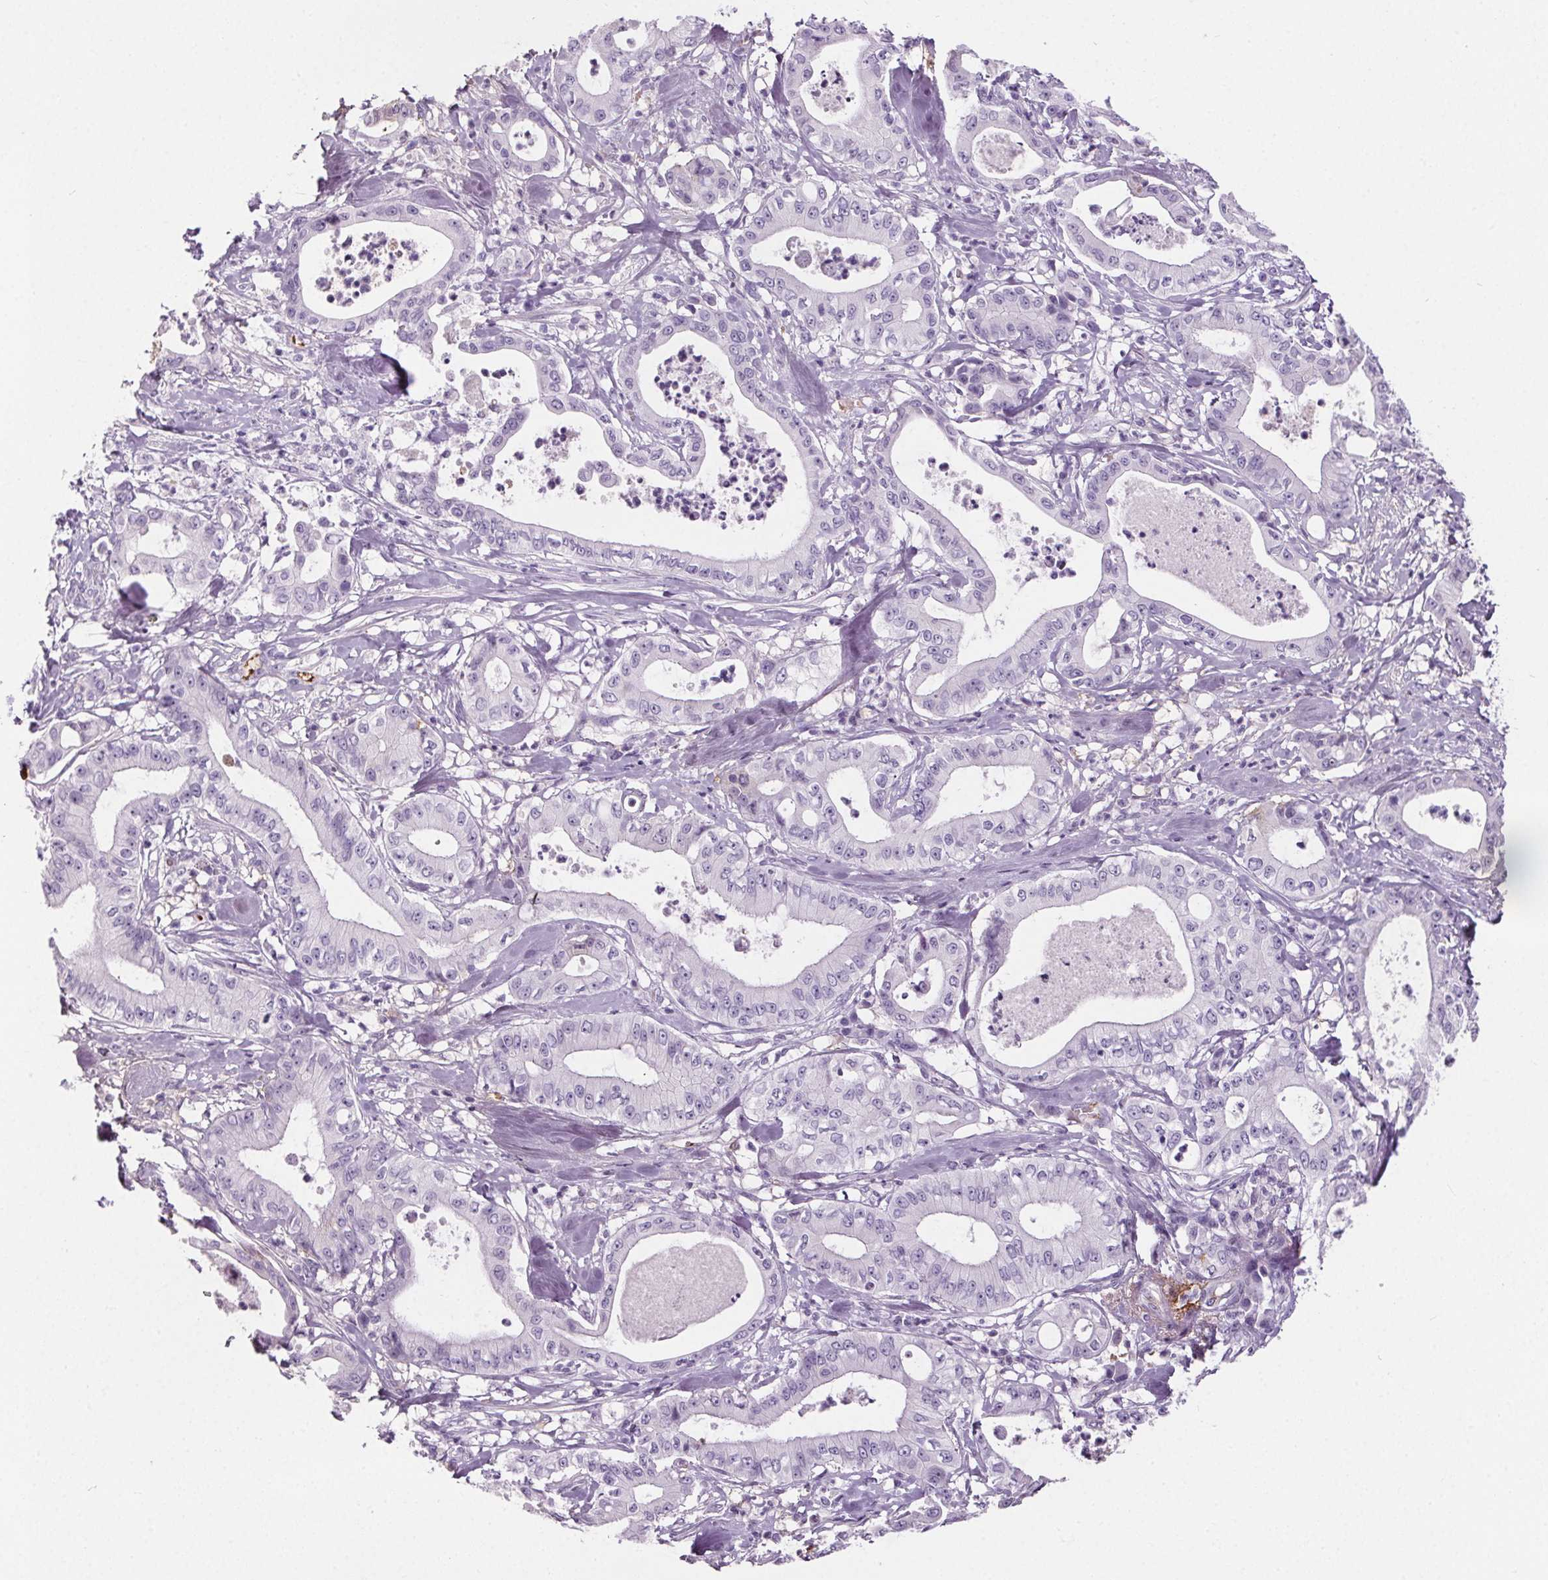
{"staining": {"intensity": "negative", "quantity": "none", "location": "none"}, "tissue": "pancreatic cancer", "cell_type": "Tumor cells", "image_type": "cancer", "snomed": [{"axis": "morphology", "description": "Adenocarcinoma, NOS"}, {"axis": "topography", "description": "Pancreas"}], "caption": "The immunohistochemistry micrograph has no significant positivity in tumor cells of pancreatic cancer (adenocarcinoma) tissue. (DAB (3,3'-diaminobenzidine) immunohistochemistry (IHC) with hematoxylin counter stain).", "gene": "CD5L", "patient": {"sex": "male", "age": 71}}